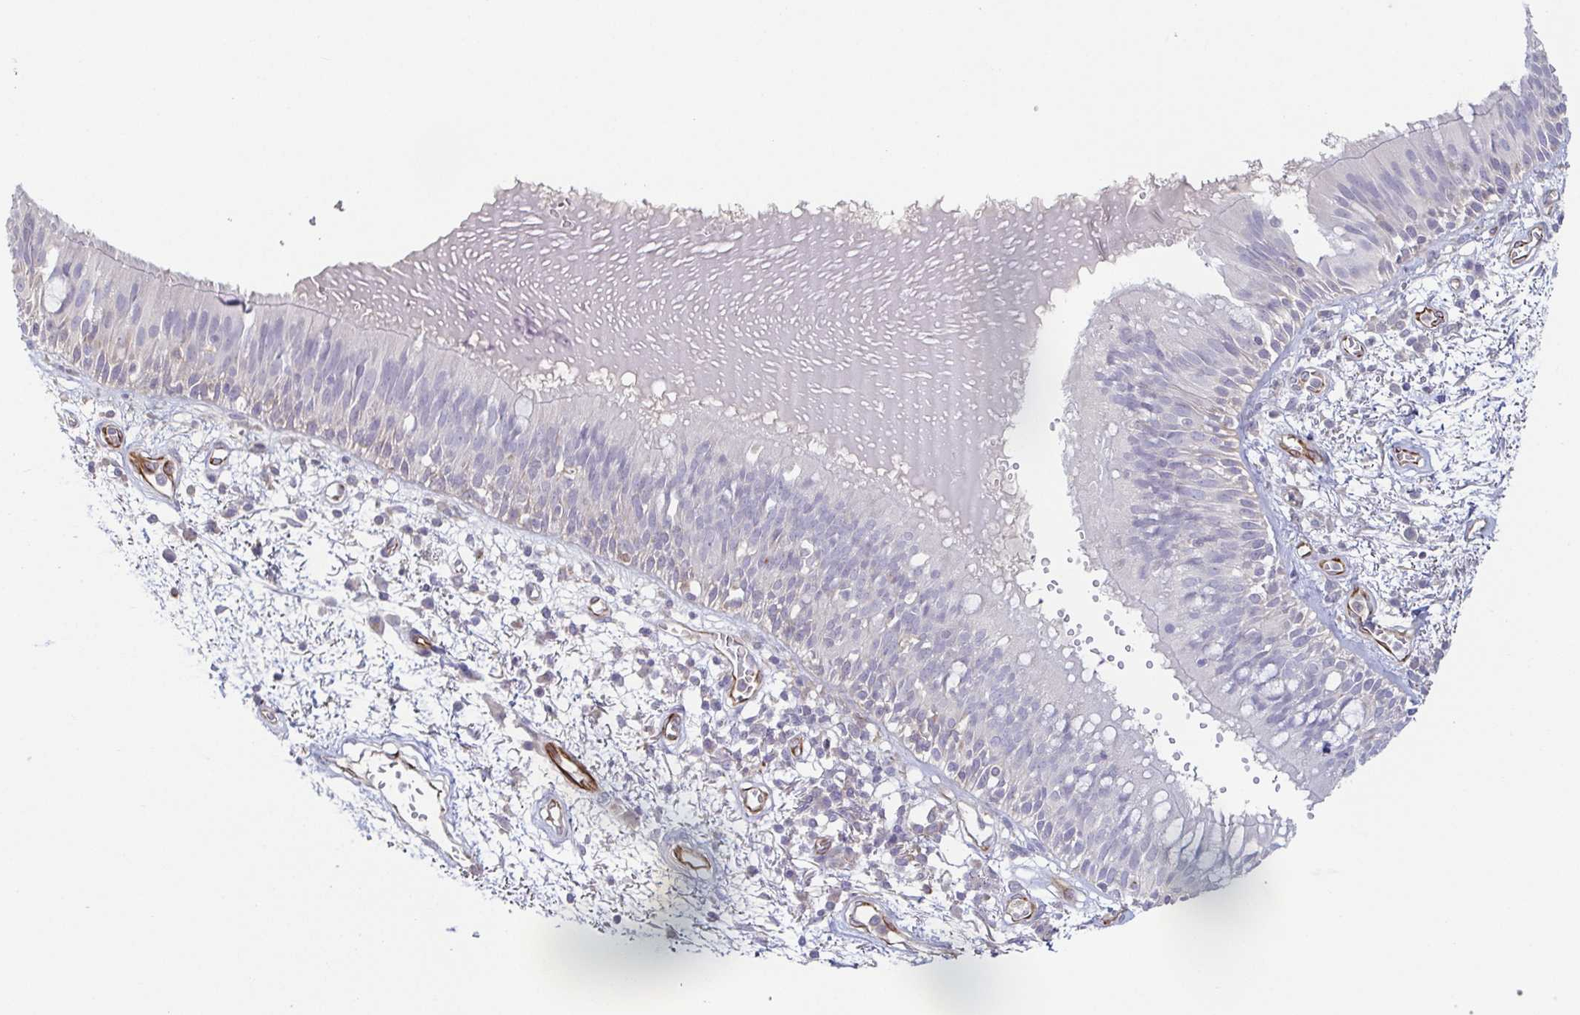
{"staining": {"intensity": "negative", "quantity": "none", "location": "none"}, "tissue": "bronchus", "cell_type": "Respiratory epithelial cells", "image_type": "normal", "snomed": [{"axis": "morphology", "description": "Normal tissue, NOS"}, {"axis": "morphology", "description": "Squamous cell carcinoma, NOS"}, {"axis": "topography", "description": "Cartilage tissue"}, {"axis": "topography", "description": "Bronchus"}, {"axis": "topography", "description": "Lung"}], "caption": "A high-resolution image shows IHC staining of benign bronchus, which shows no significant positivity in respiratory epithelial cells.", "gene": "COL17A1", "patient": {"sex": "male", "age": 66}}